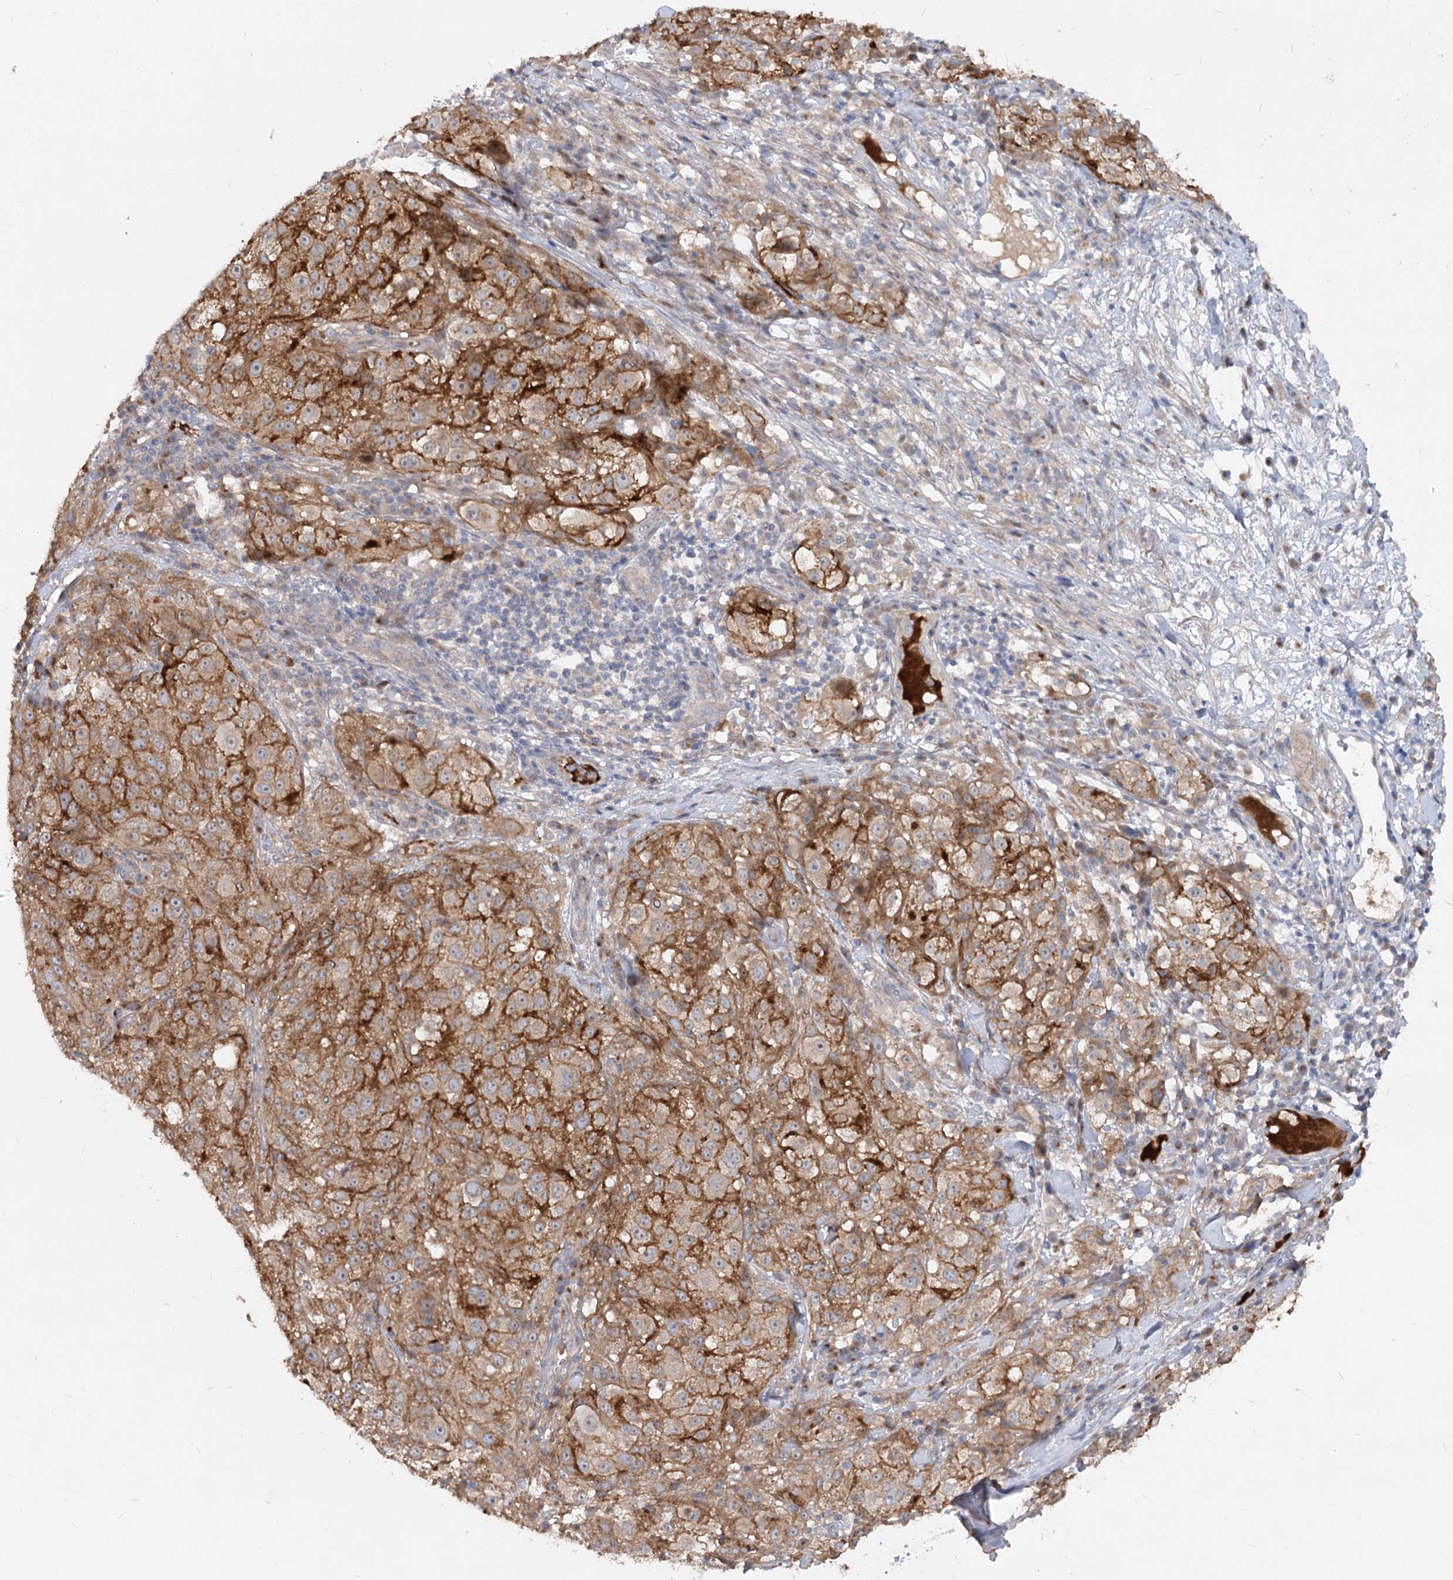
{"staining": {"intensity": "moderate", "quantity": ">75%", "location": "cytoplasmic/membranous"}, "tissue": "melanoma", "cell_type": "Tumor cells", "image_type": "cancer", "snomed": [{"axis": "morphology", "description": "Necrosis, NOS"}, {"axis": "morphology", "description": "Malignant melanoma, NOS"}, {"axis": "topography", "description": "Skin"}], "caption": "There is medium levels of moderate cytoplasmic/membranous positivity in tumor cells of melanoma, as demonstrated by immunohistochemical staining (brown color).", "gene": "FGF19", "patient": {"sex": "female", "age": 87}}